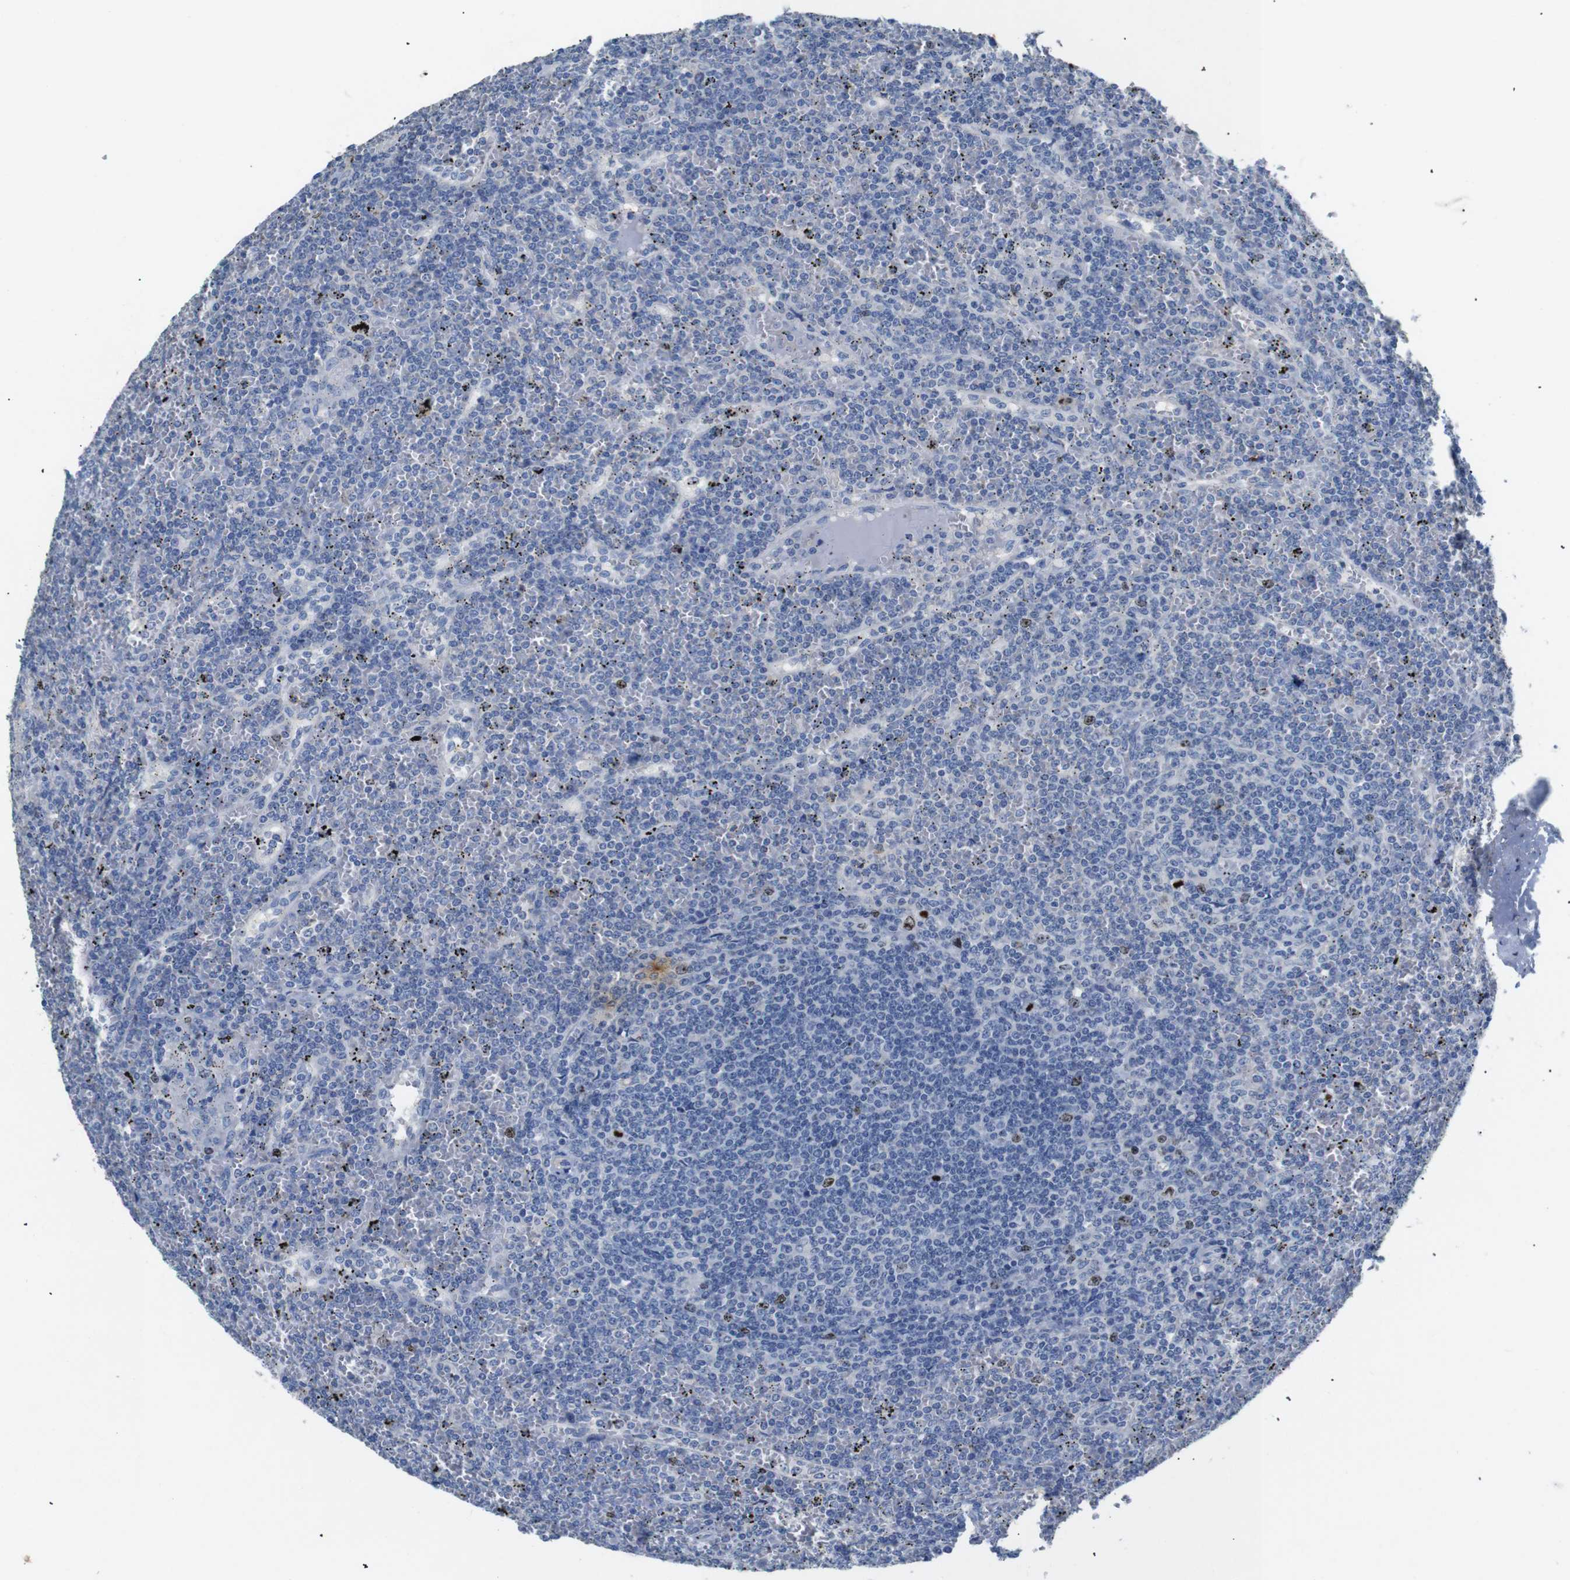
{"staining": {"intensity": "moderate", "quantity": "<25%", "location": "nuclear"}, "tissue": "lymphoma", "cell_type": "Tumor cells", "image_type": "cancer", "snomed": [{"axis": "morphology", "description": "Malignant lymphoma, non-Hodgkin's type, Low grade"}, {"axis": "topography", "description": "Spleen"}], "caption": "A high-resolution image shows immunohistochemistry (IHC) staining of low-grade malignant lymphoma, non-Hodgkin's type, which demonstrates moderate nuclear expression in about <25% of tumor cells.", "gene": "INCENP", "patient": {"sex": "female", "age": 19}}